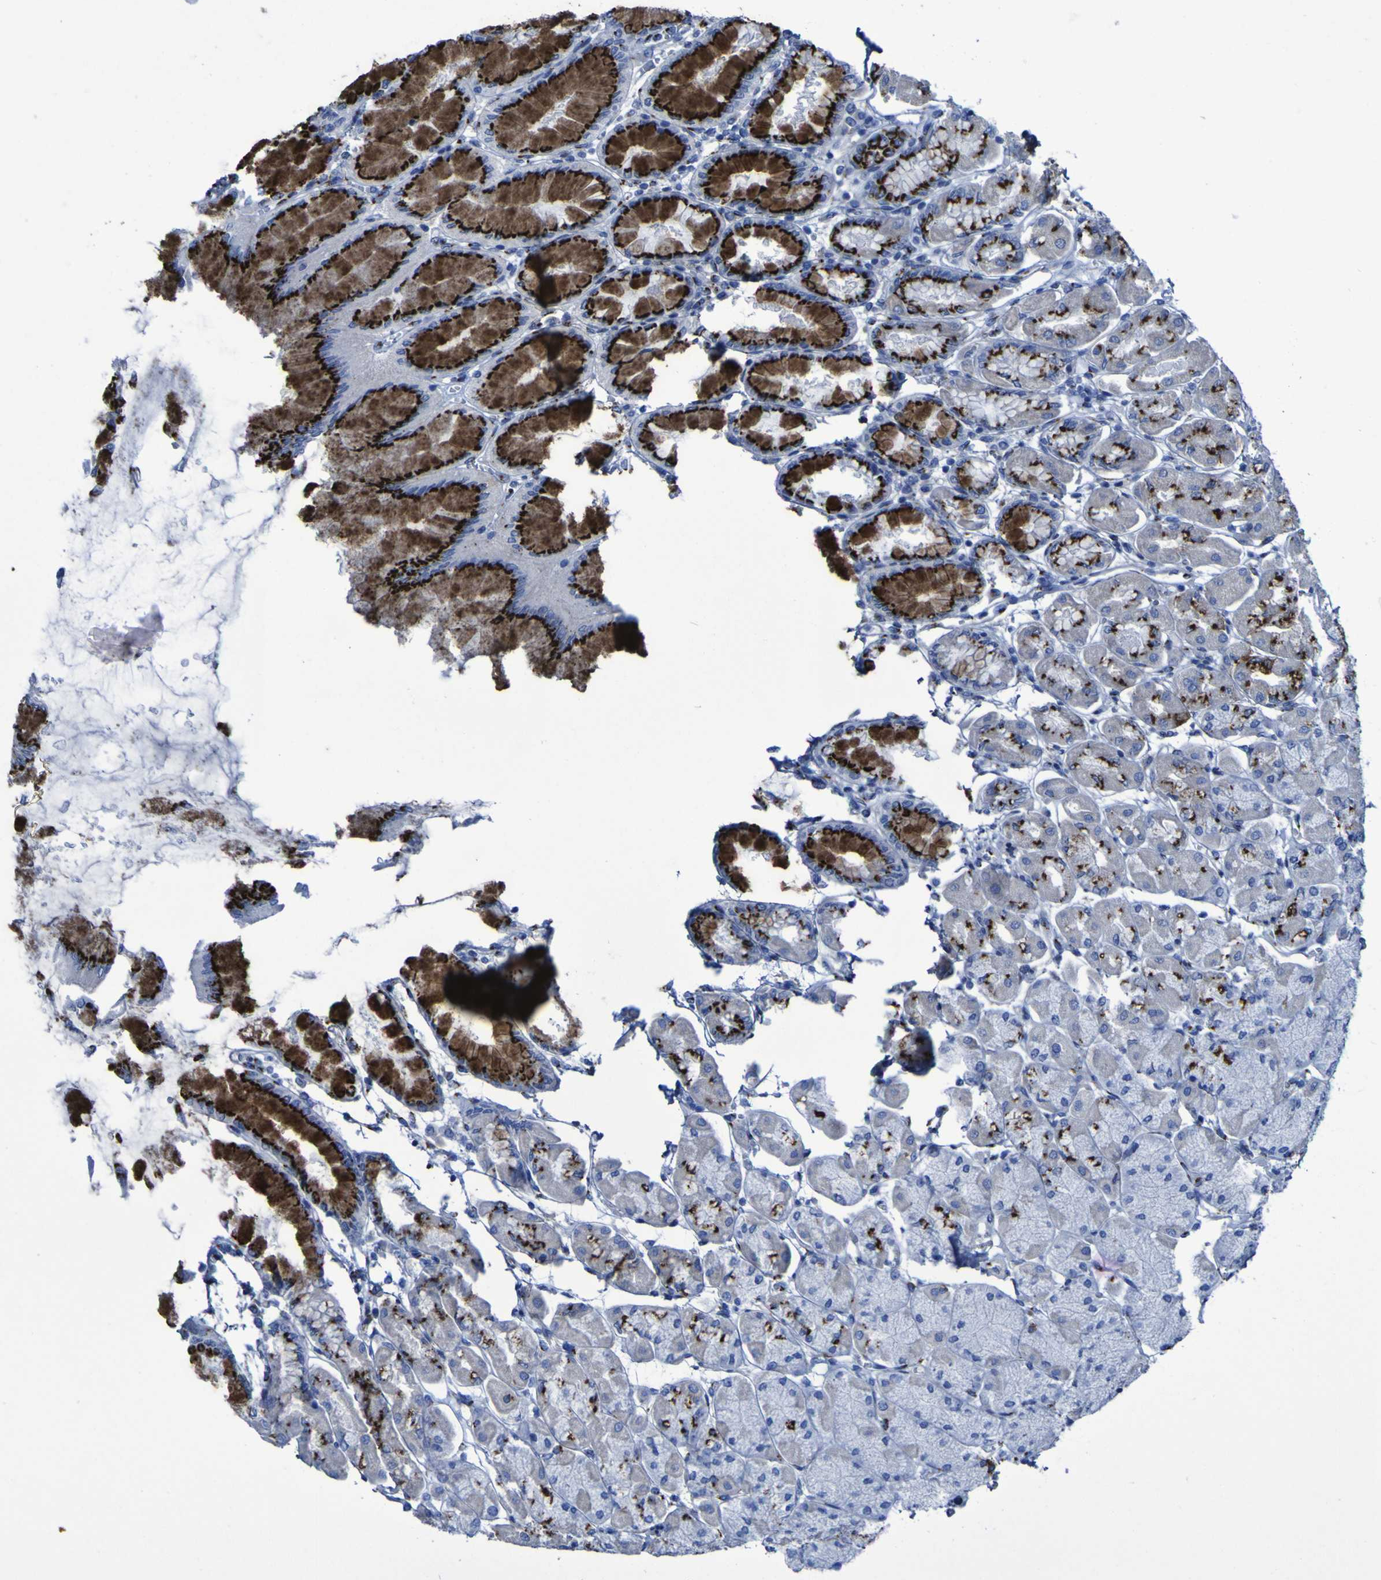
{"staining": {"intensity": "strong", "quantity": ">75%", "location": "cytoplasmic/membranous"}, "tissue": "stomach", "cell_type": "Glandular cells", "image_type": "normal", "snomed": [{"axis": "morphology", "description": "Normal tissue, NOS"}, {"axis": "topography", "description": "Stomach, upper"}], "caption": "Protein staining of normal stomach exhibits strong cytoplasmic/membranous staining in approximately >75% of glandular cells.", "gene": "GOLM1", "patient": {"sex": "female", "age": 56}}